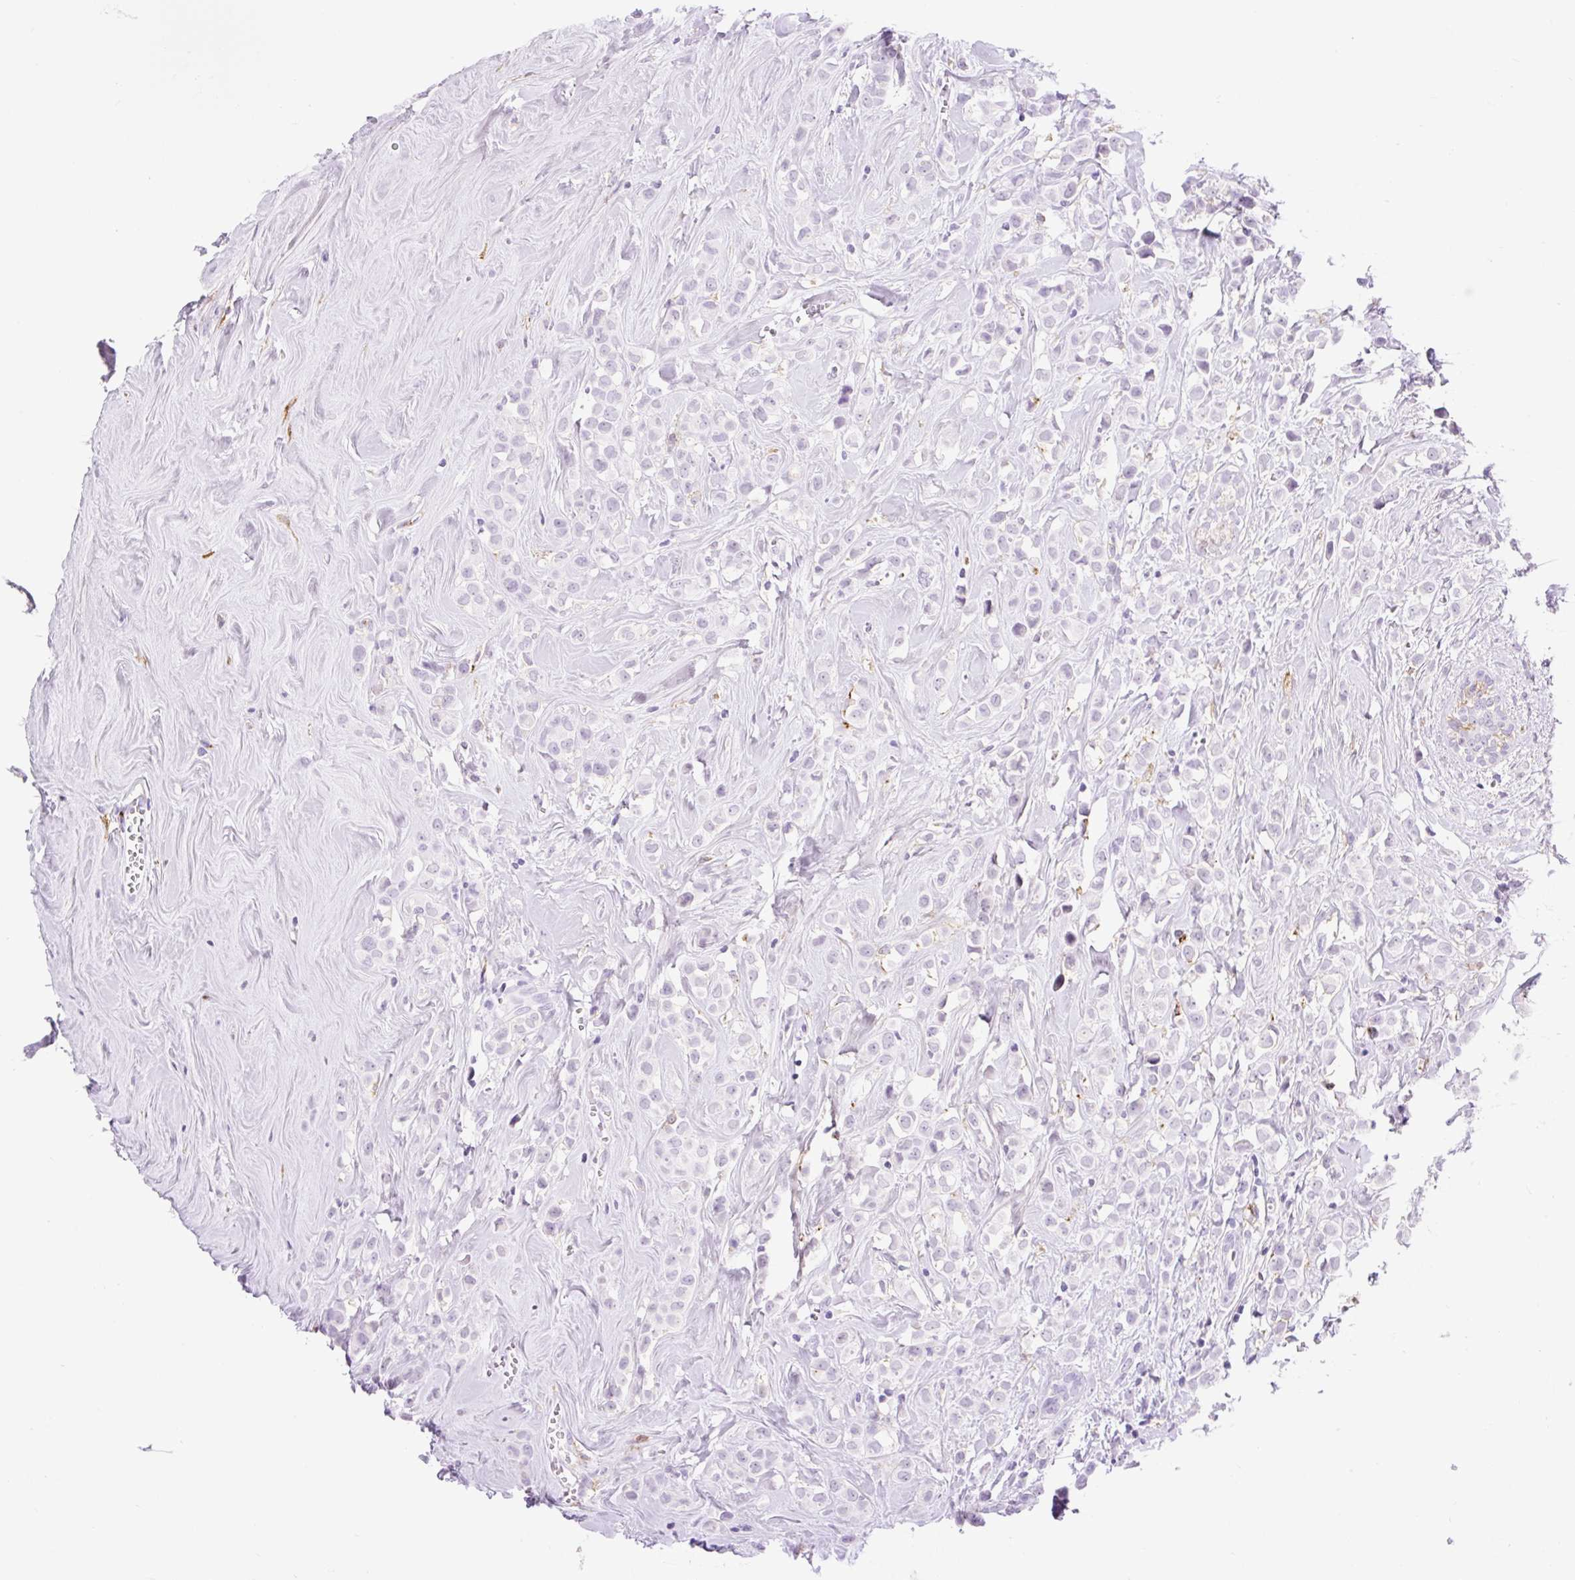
{"staining": {"intensity": "negative", "quantity": "none", "location": "none"}, "tissue": "breast cancer", "cell_type": "Tumor cells", "image_type": "cancer", "snomed": [{"axis": "morphology", "description": "Duct carcinoma"}, {"axis": "topography", "description": "Breast"}], "caption": "A high-resolution histopathology image shows IHC staining of breast invasive ductal carcinoma, which displays no significant staining in tumor cells. (Brightfield microscopy of DAB (3,3'-diaminobenzidine) immunohistochemistry at high magnification).", "gene": "SIGLEC1", "patient": {"sex": "female", "age": 80}}